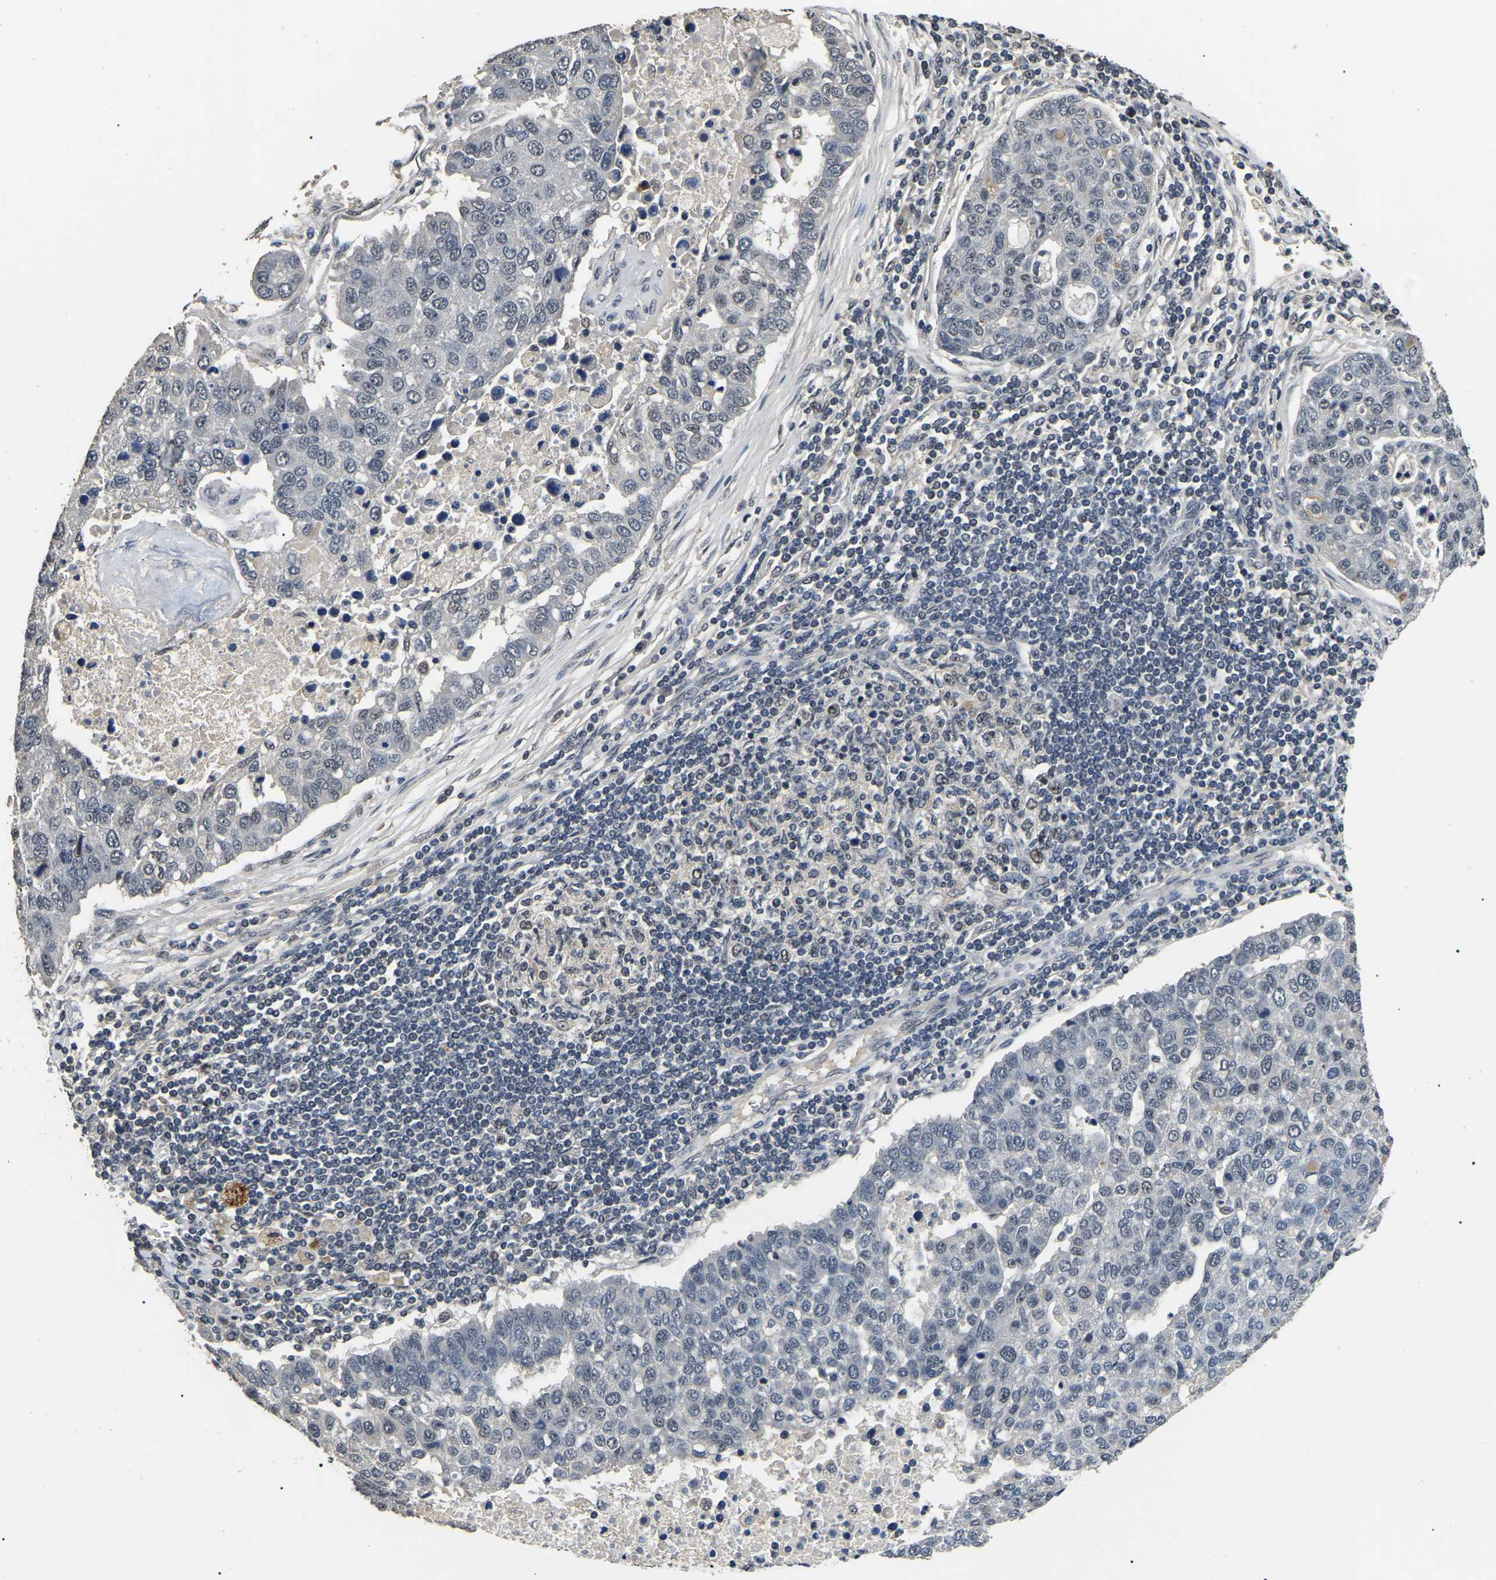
{"staining": {"intensity": "negative", "quantity": "none", "location": "none"}, "tissue": "pancreatic cancer", "cell_type": "Tumor cells", "image_type": "cancer", "snomed": [{"axis": "morphology", "description": "Adenocarcinoma, NOS"}, {"axis": "topography", "description": "Pancreas"}], "caption": "The immunohistochemistry (IHC) image has no significant staining in tumor cells of pancreatic cancer tissue. Brightfield microscopy of immunohistochemistry stained with DAB (brown) and hematoxylin (blue), captured at high magnification.", "gene": "PPM1E", "patient": {"sex": "female", "age": 61}}